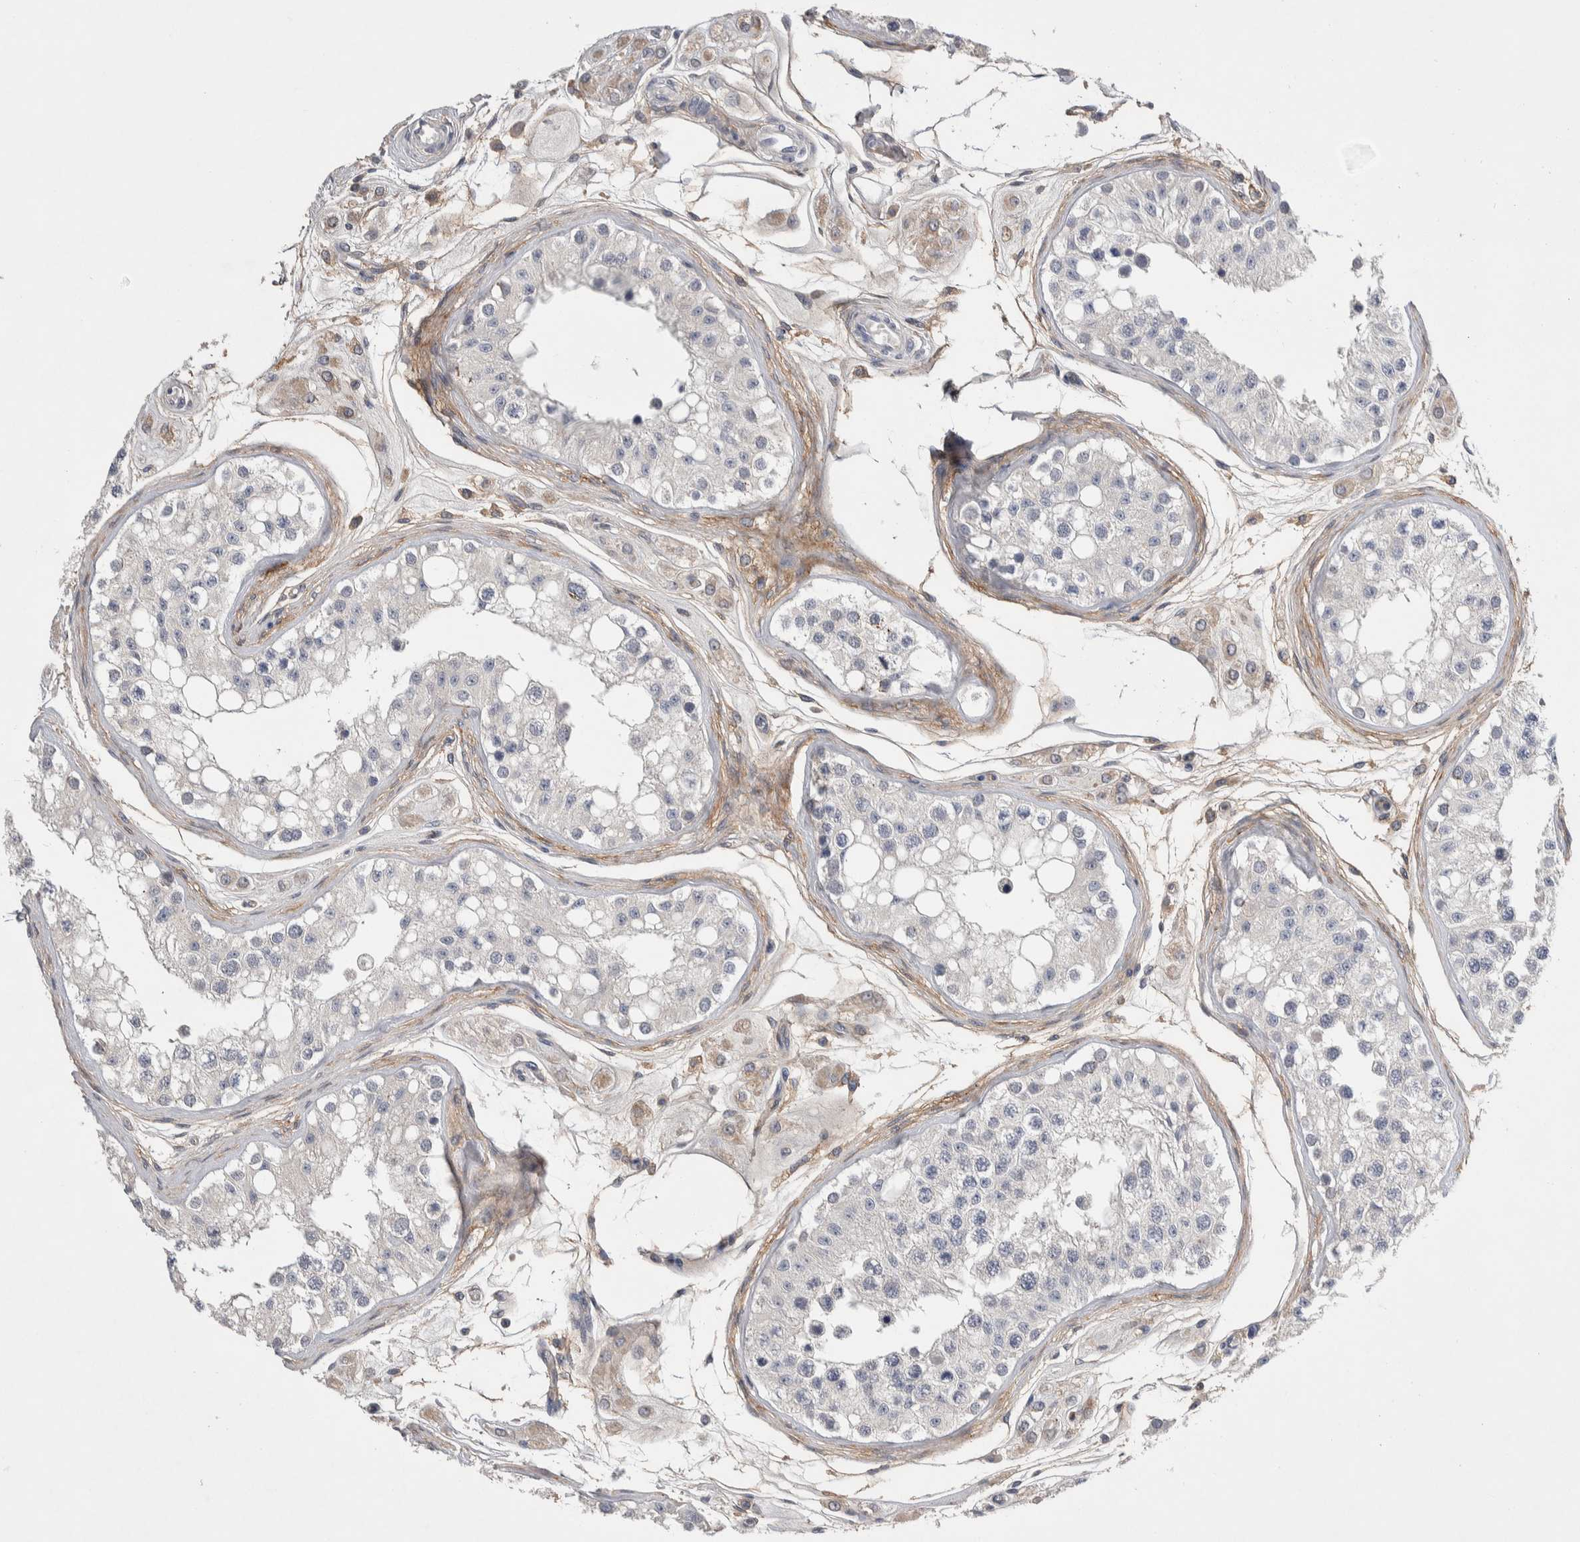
{"staining": {"intensity": "negative", "quantity": "none", "location": "none"}, "tissue": "testis", "cell_type": "Cells in seminiferous ducts", "image_type": "normal", "snomed": [{"axis": "morphology", "description": "Normal tissue, NOS"}, {"axis": "morphology", "description": "Adenocarcinoma, metastatic, NOS"}, {"axis": "topography", "description": "Testis"}], "caption": "IHC of normal human testis displays no staining in cells in seminiferous ducts.", "gene": "CEP131", "patient": {"sex": "male", "age": 26}}